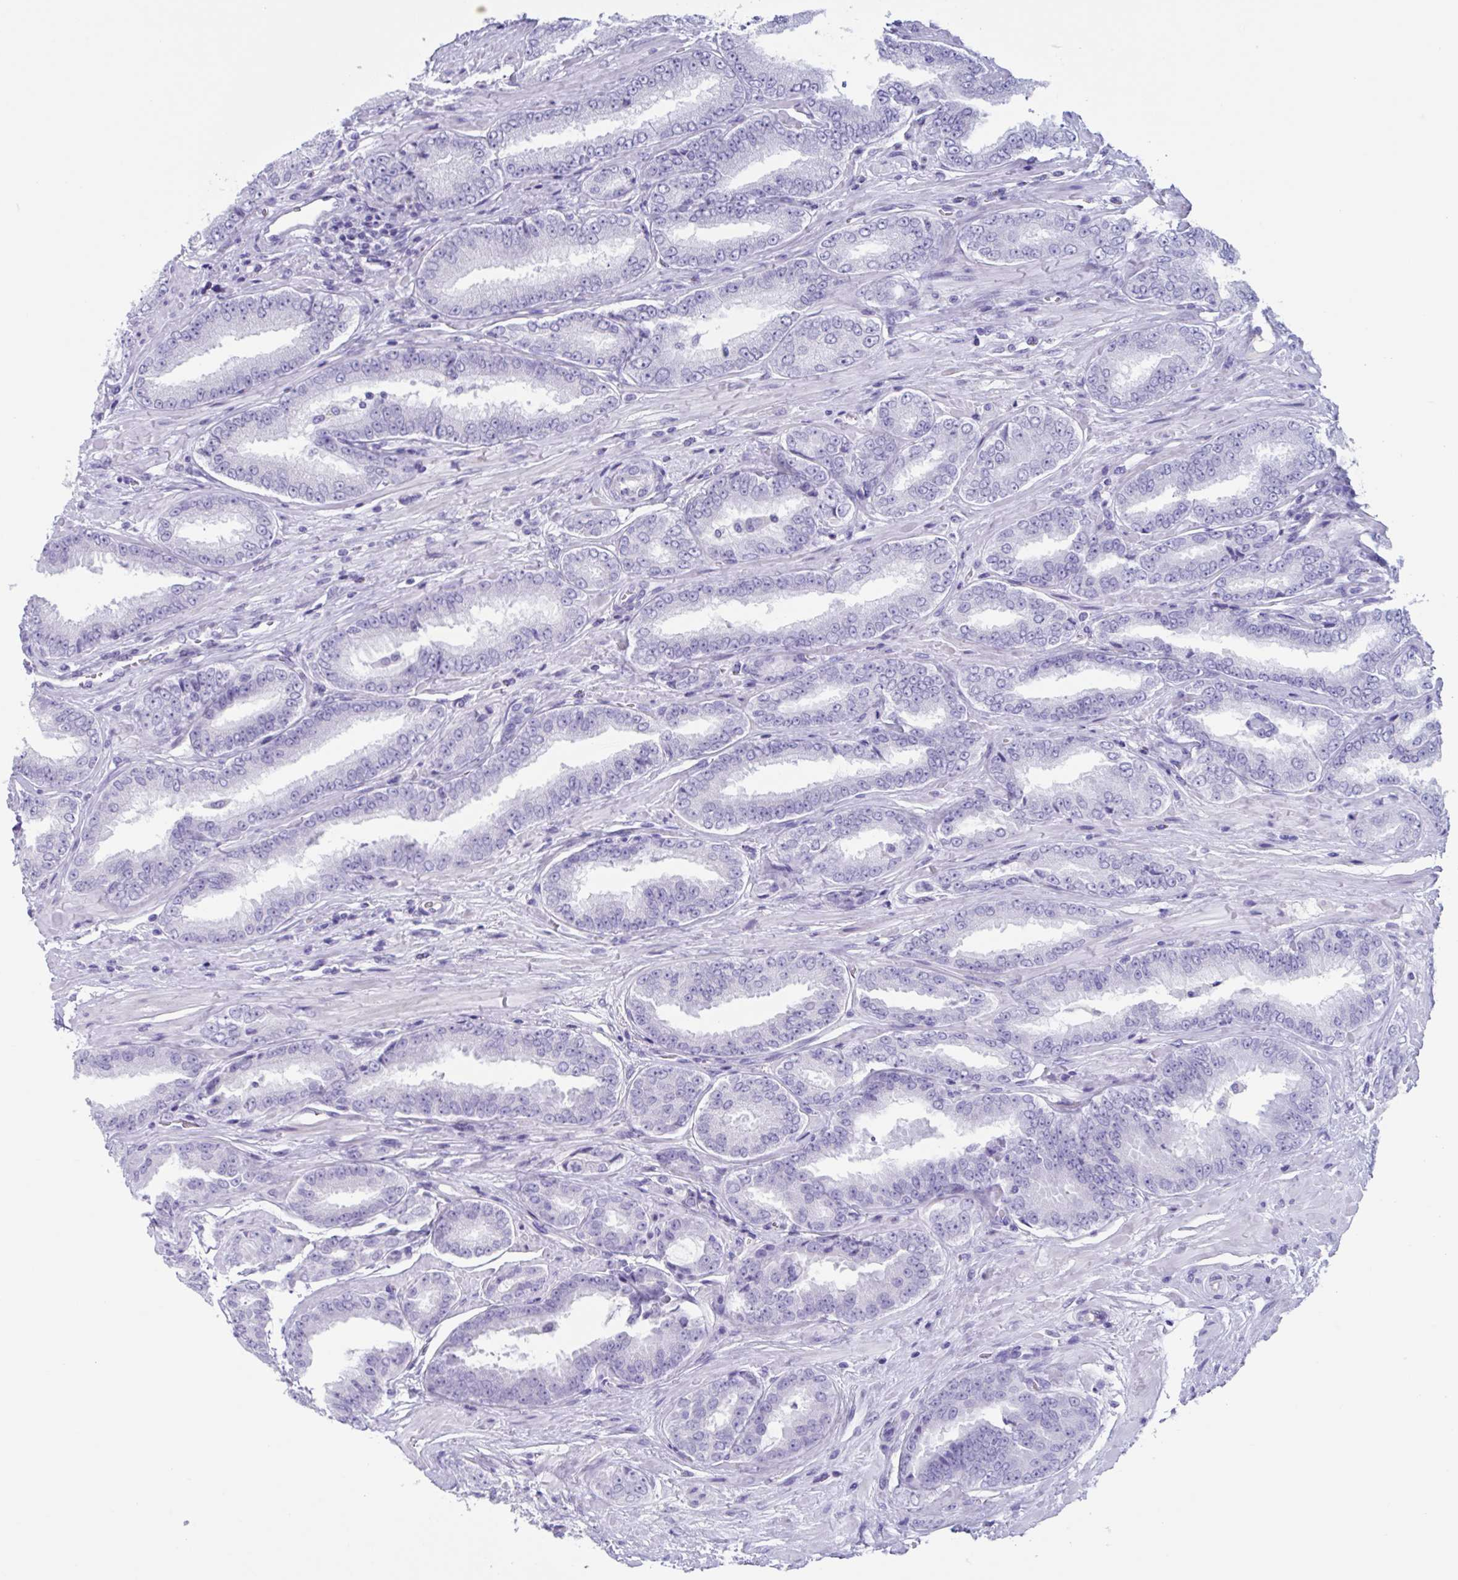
{"staining": {"intensity": "negative", "quantity": "none", "location": "none"}, "tissue": "prostate cancer", "cell_type": "Tumor cells", "image_type": "cancer", "snomed": [{"axis": "morphology", "description": "Adenocarcinoma, High grade"}, {"axis": "topography", "description": "Prostate"}], "caption": "This is an immunohistochemistry (IHC) micrograph of human prostate cancer. There is no expression in tumor cells.", "gene": "USP35", "patient": {"sex": "male", "age": 72}}